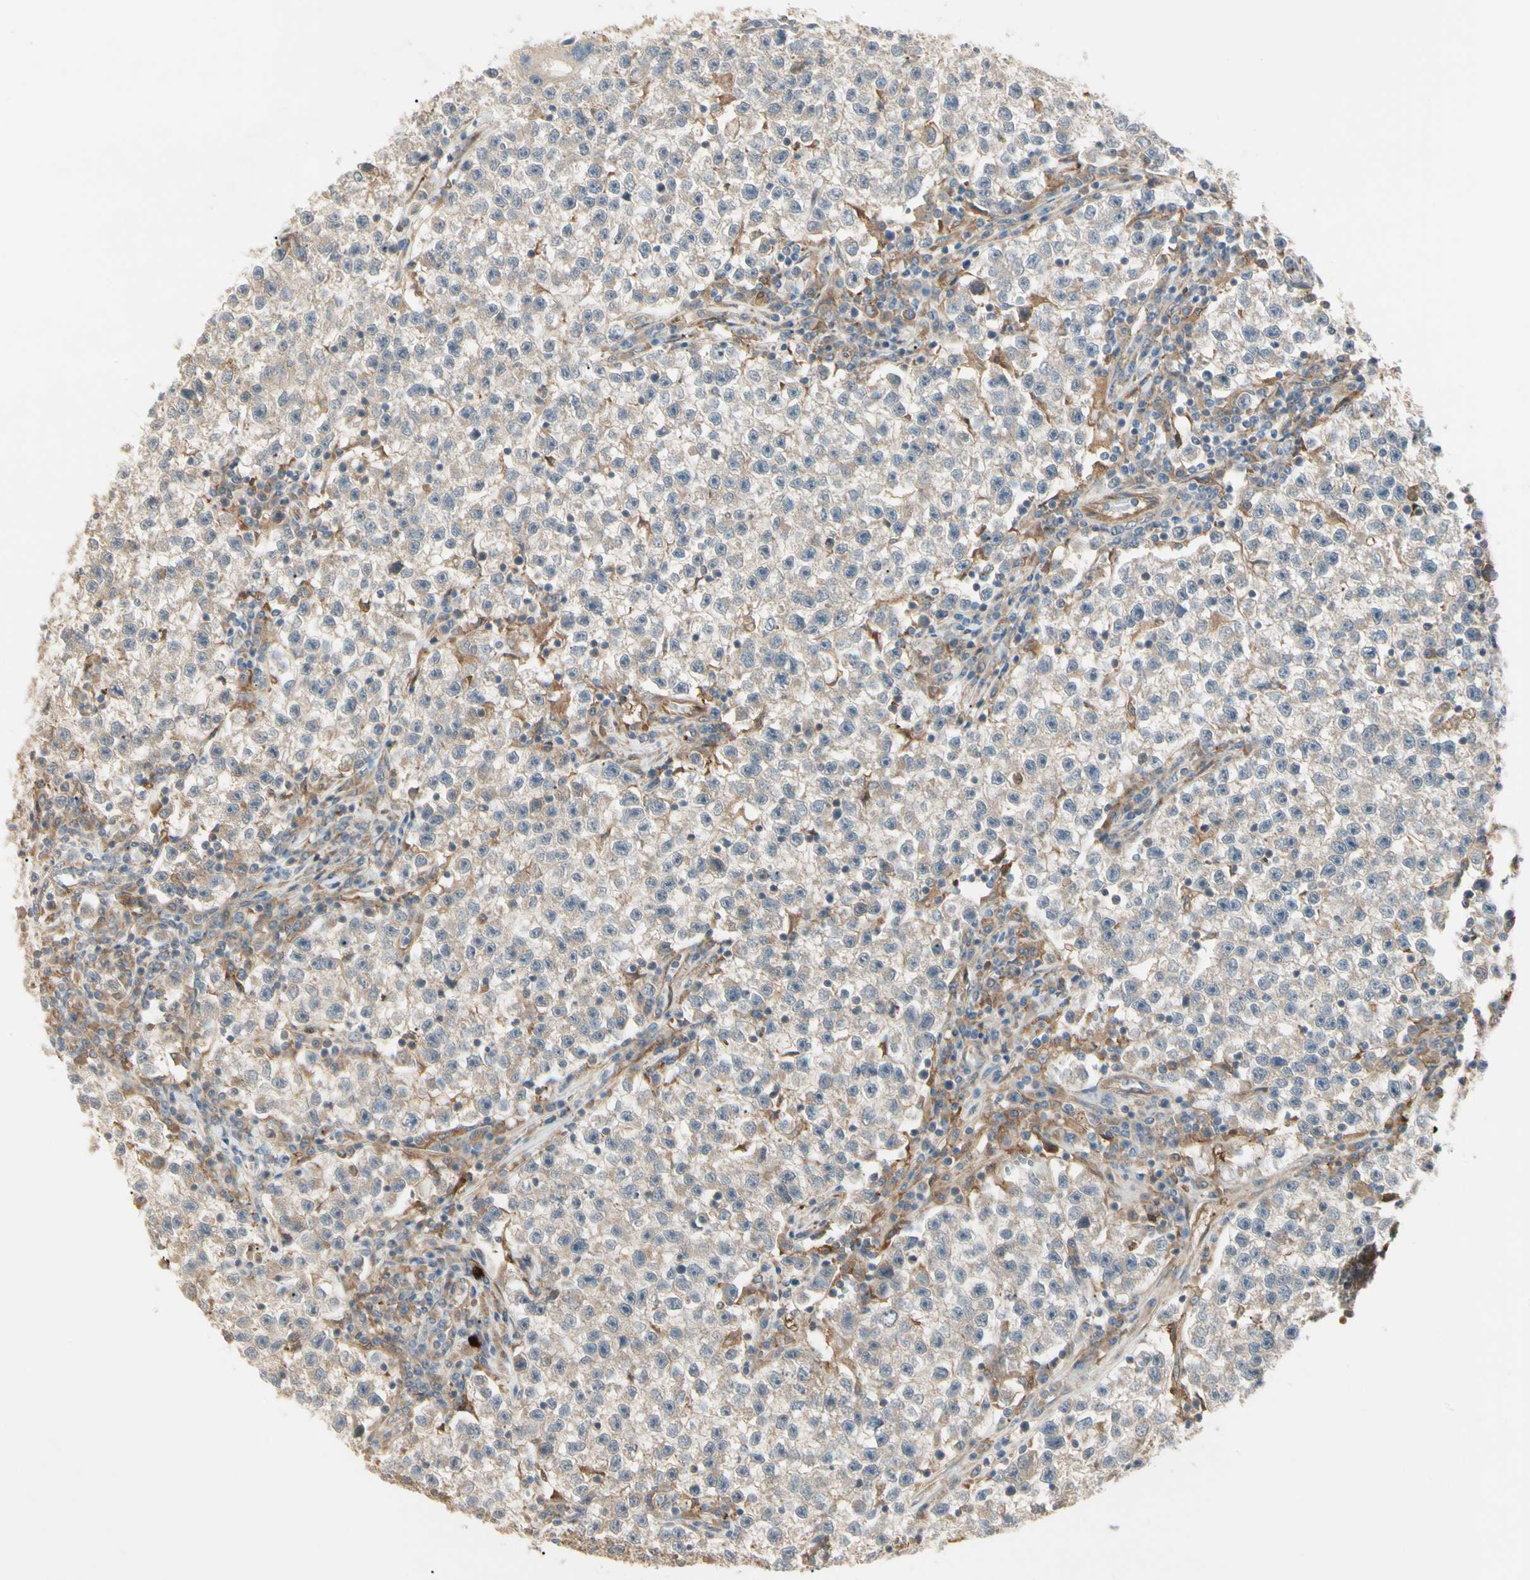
{"staining": {"intensity": "weak", "quantity": ">75%", "location": "cytoplasmic/membranous"}, "tissue": "testis cancer", "cell_type": "Tumor cells", "image_type": "cancer", "snomed": [{"axis": "morphology", "description": "Seminoma, NOS"}, {"axis": "topography", "description": "Testis"}], "caption": "Protein expression by immunohistochemistry demonstrates weak cytoplasmic/membranous positivity in approximately >75% of tumor cells in seminoma (testis).", "gene": "F2R", "patient": {"sex": "male", "age": 22}}